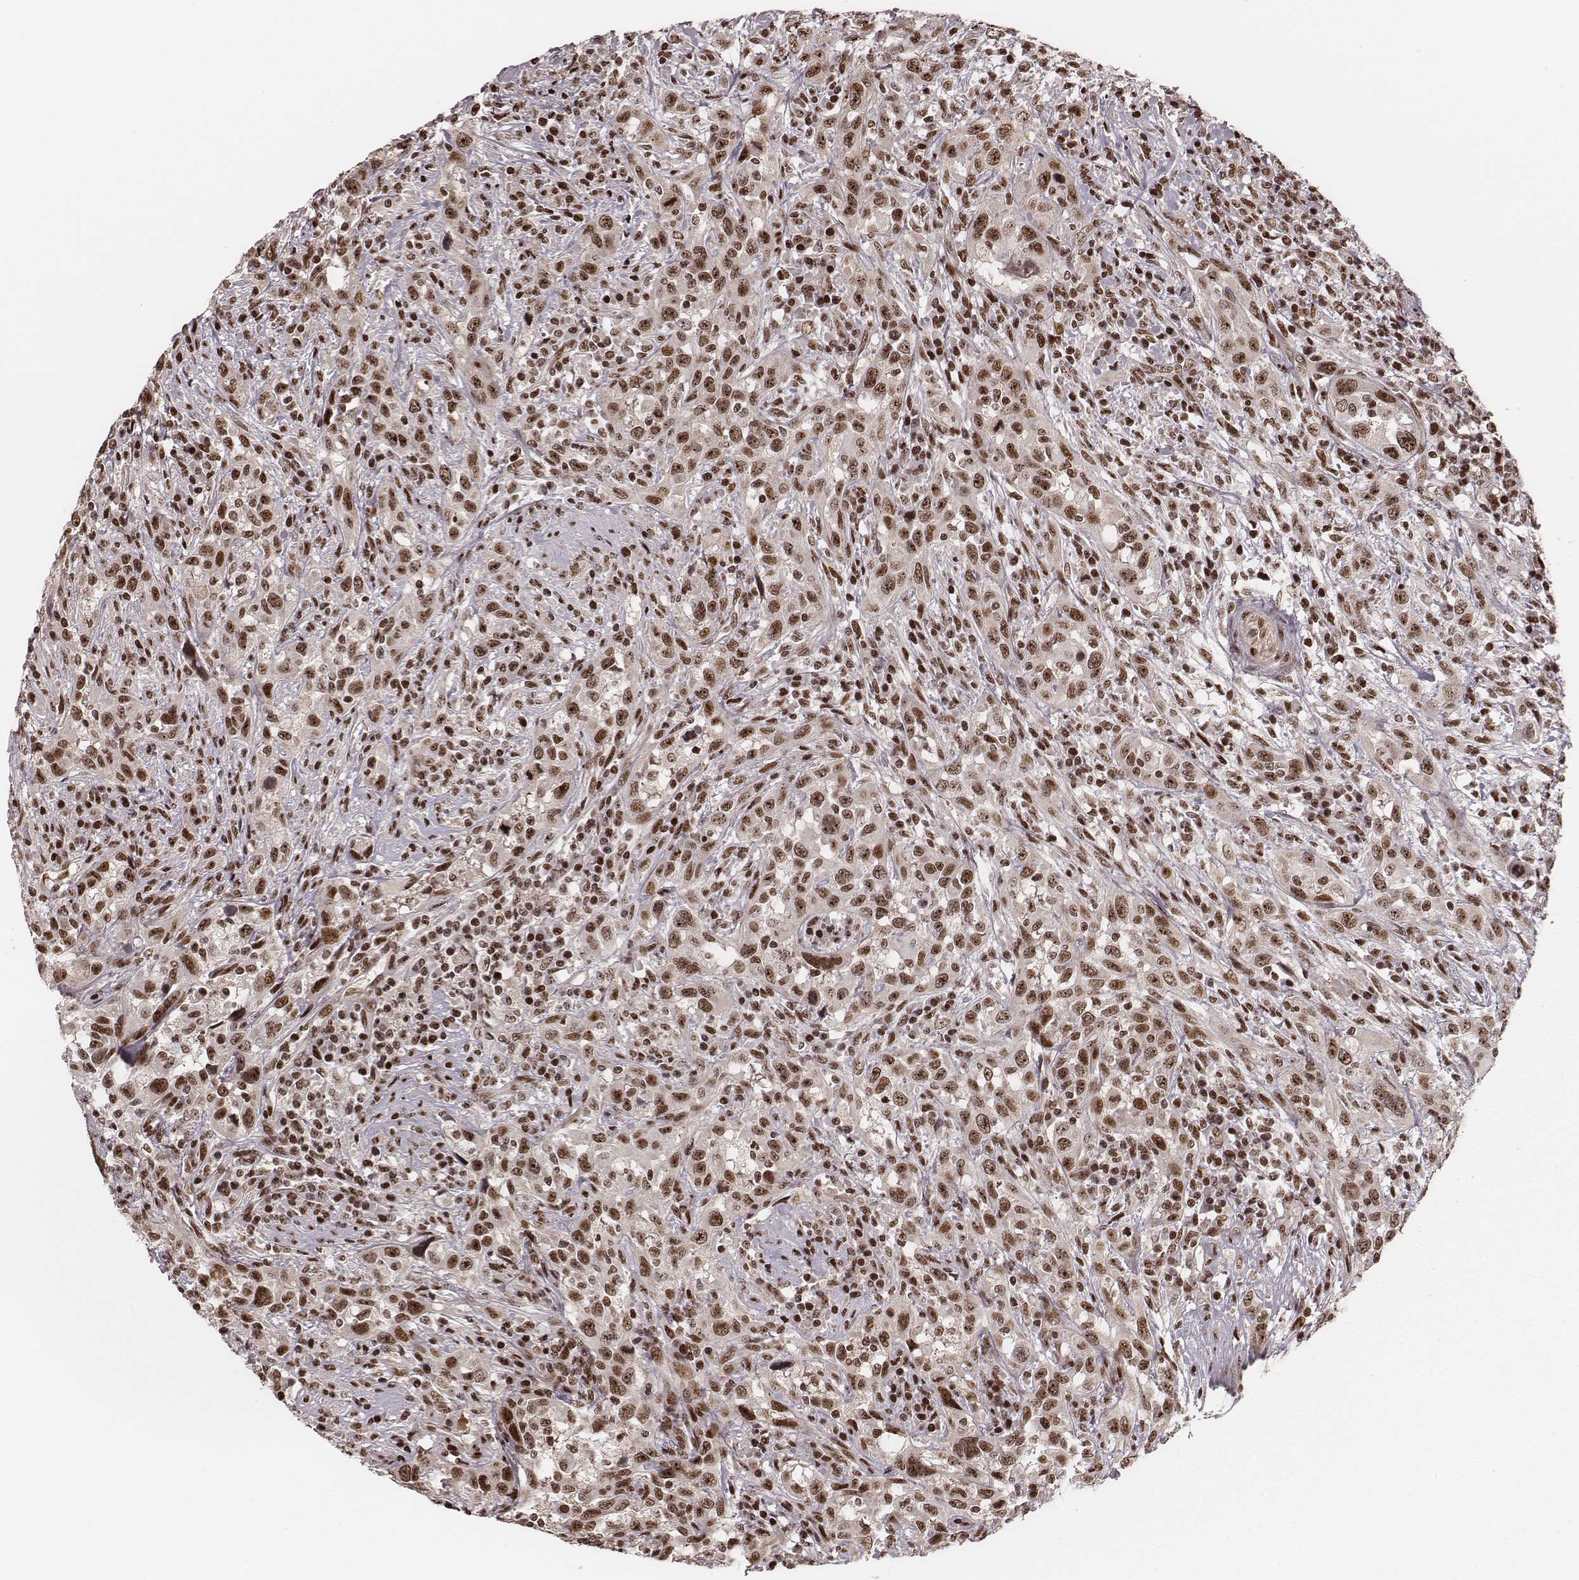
{"staining": {"intensity": "moderate", "quantity": ">75%", "location": "nuclear"}, "tissue": "urothelial cancer", "cell_type": "Tumor cells", "image_type": "cancer", "snomed": [{"axis": "morphology", "description": "Urothelial carcinoma, NOS"}, {"axis": "morphology", "description": "Urothelial carcinoma, High grade"}, {"axis": "topography", "description": "Urinary bladder"}], "caption": "Tumor cells exhibit medium levels of moderate nuclear staining in about >75% of cells in human urothelial cancer.", "gene": "VRK3", "patient": {"sex": "female", "age": 64}}